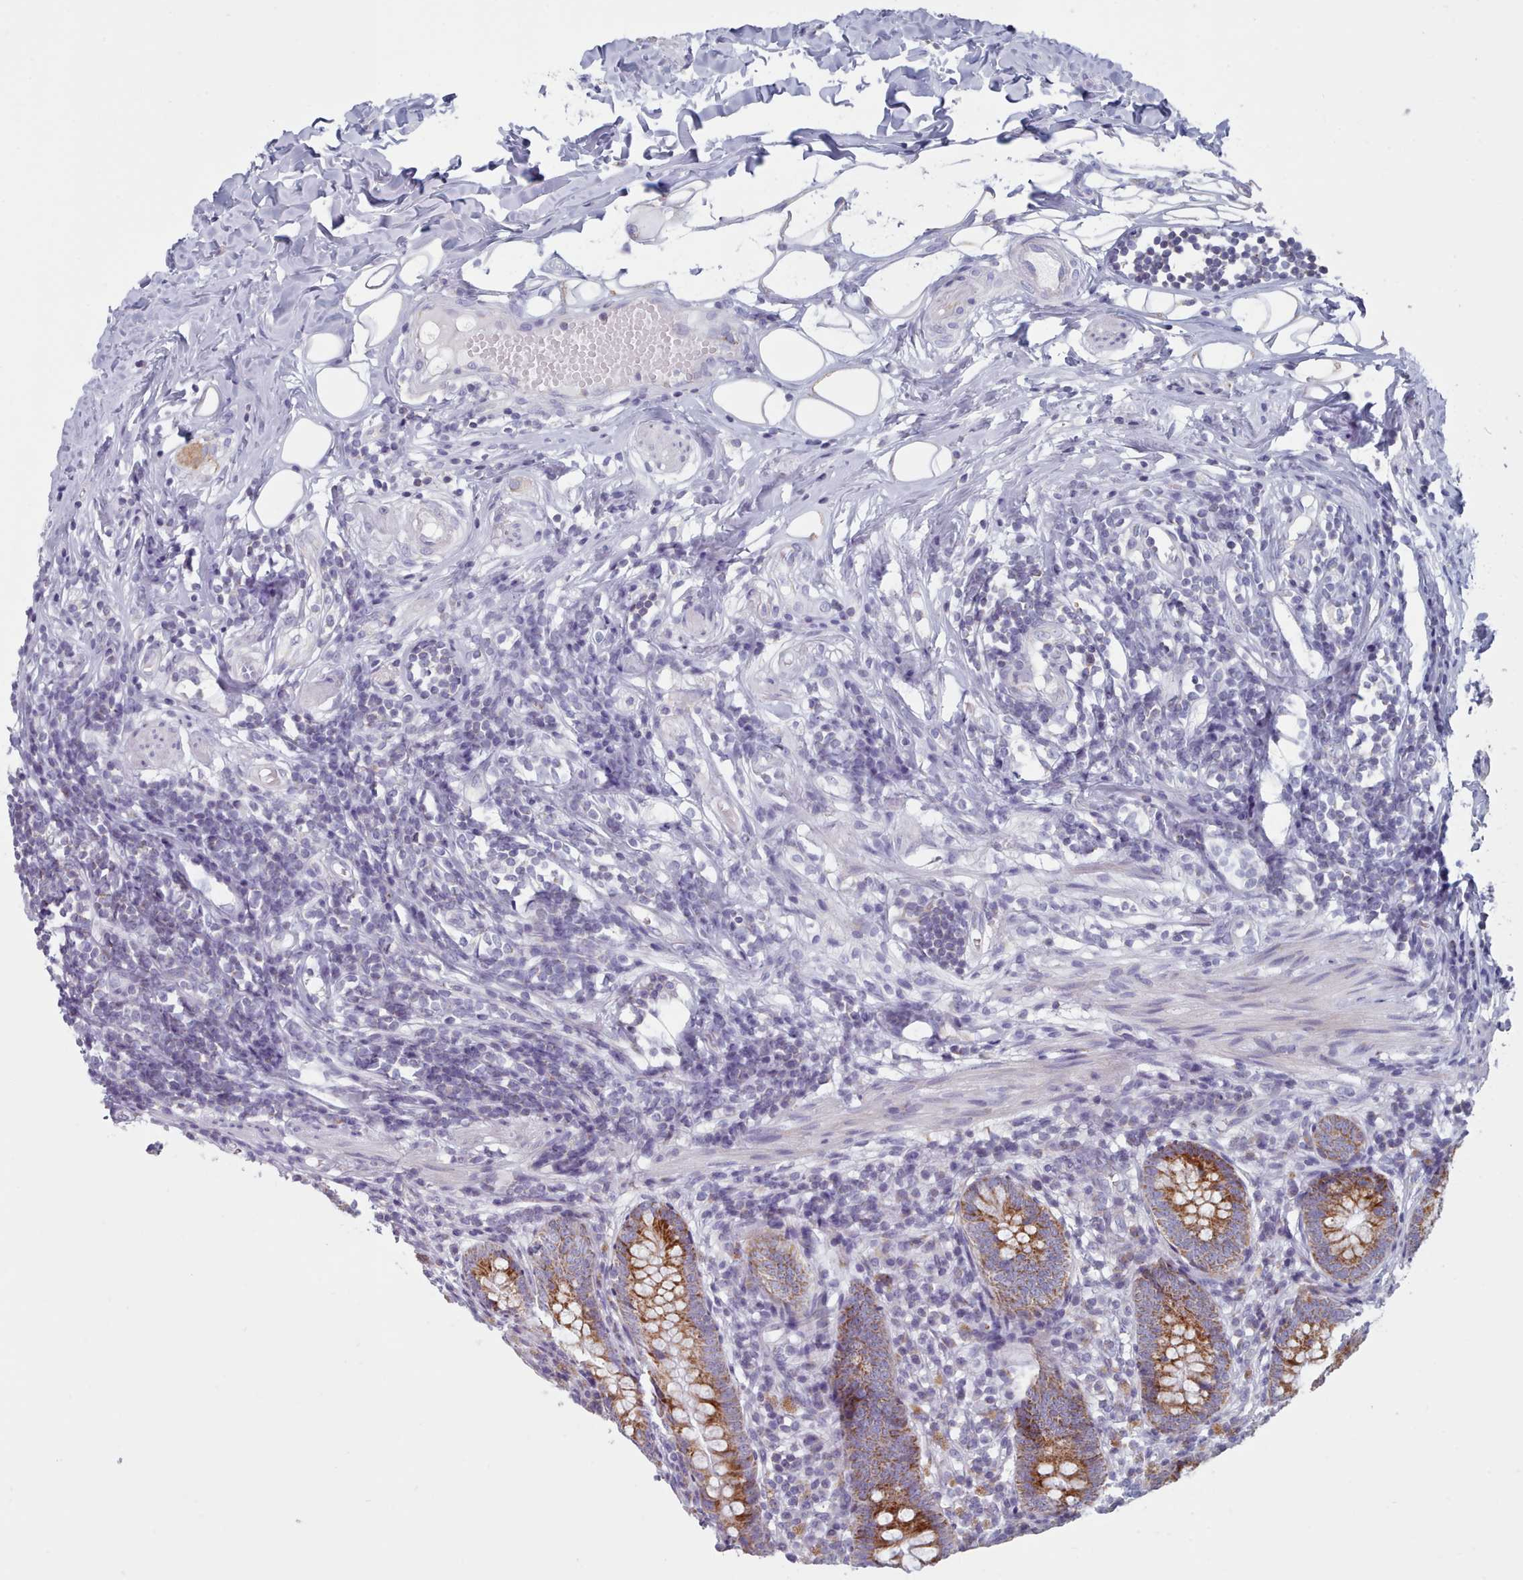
{"staining": {"intensity": "strong", "quantity": ">75%", "location": "cytoplasmic/membranous"}, "tissue": "appendix", "cell_type": "Glandular cells", "image_type": "normal", "snomed": [{"axis": "morphology", "description": "Normal tissue, NOS"}, {"axis": "topography", "description": "Appendix"}], "caption": "IHC staining of normal appendix, which exhibits high levels of strong cytoplasmic/membranous positivity in about >75% of glandular cells indicating strong cytoplasmic/membranous protein expression. The staining was performed using DAB (brown) for protein detection and nuclei were counterstained in hematoxylin (blue).", "gene": "FAM170B", "patient": {"sex": "female", "age": 62}}